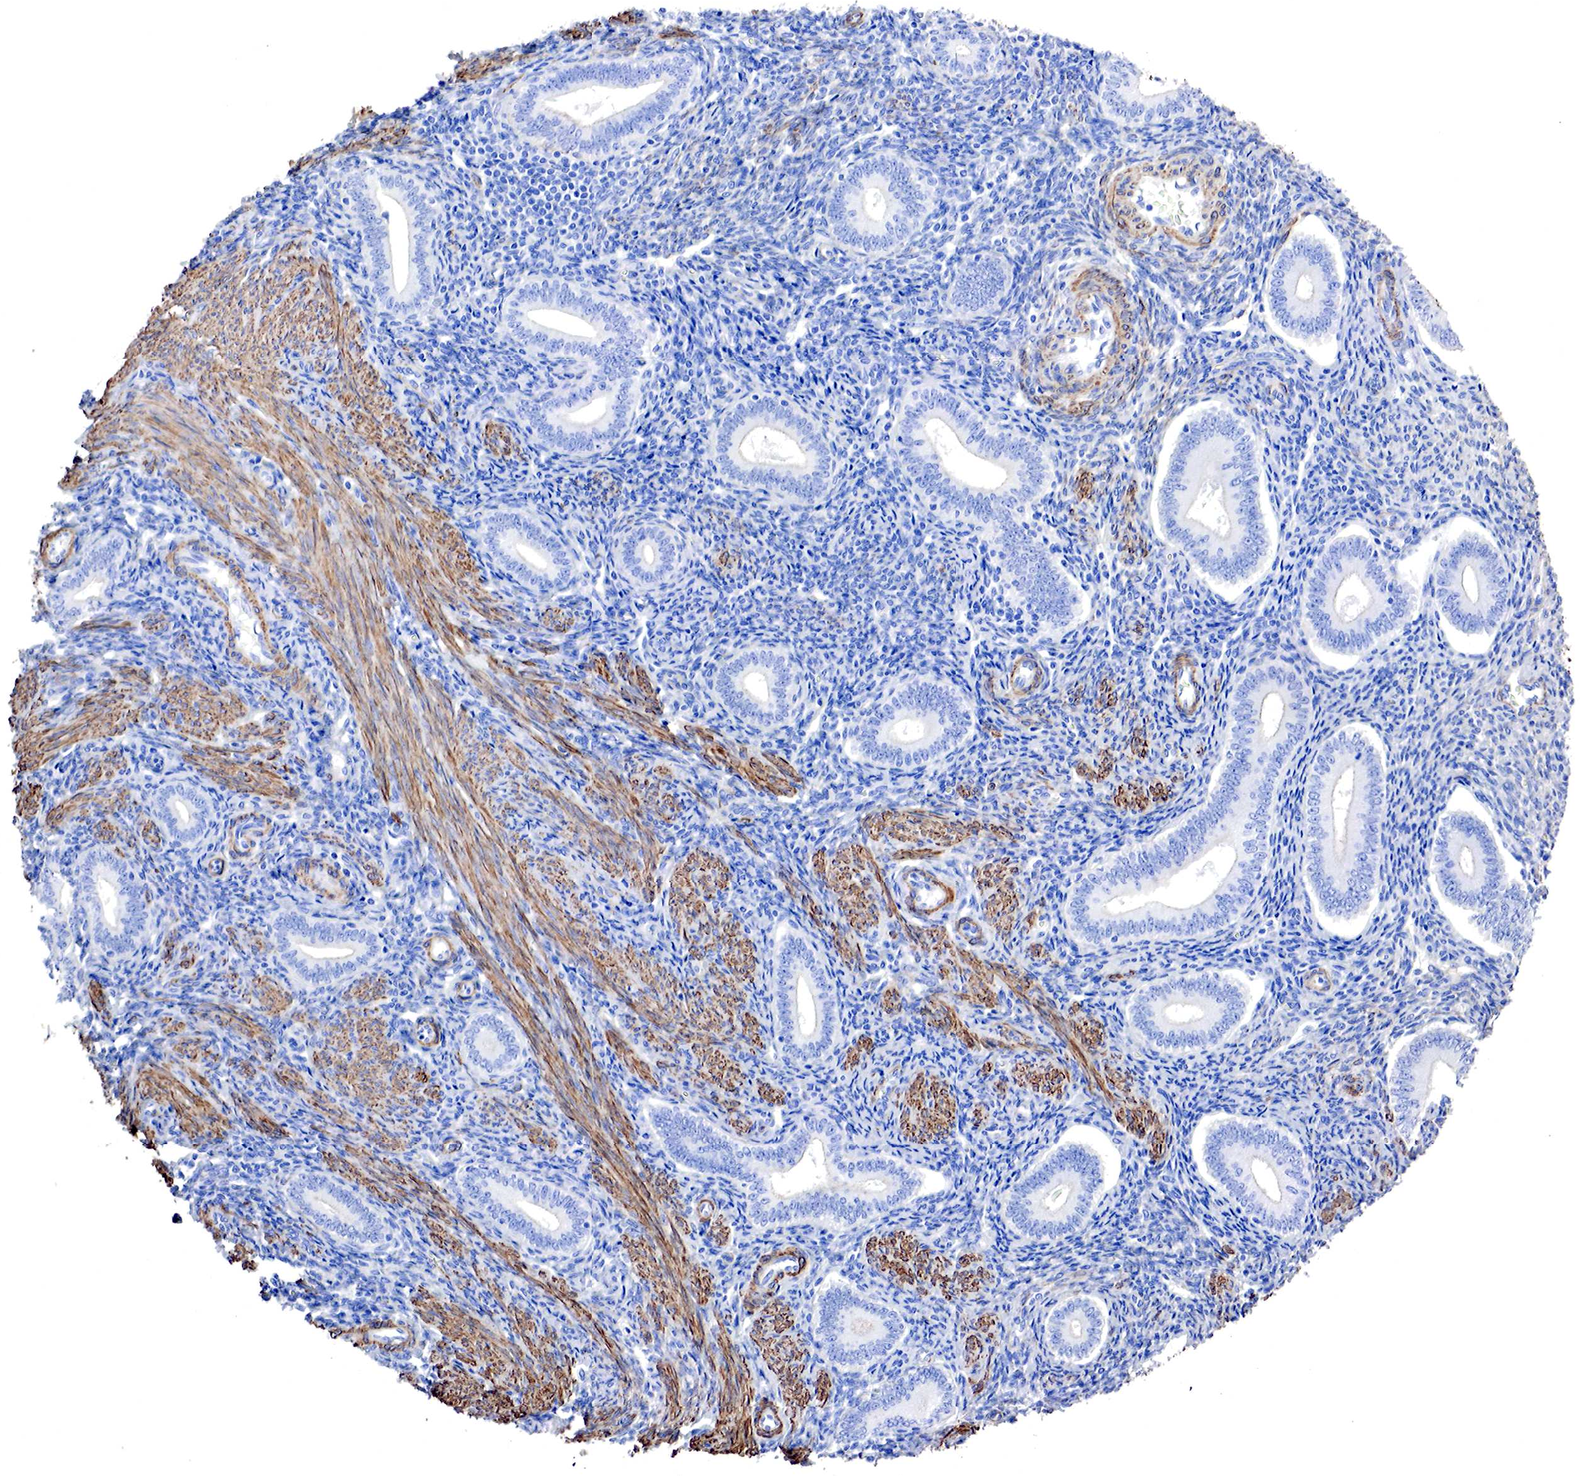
{"staining": {"intensity": "moderate", "quantity": "25%-75%", "location": "cytoplasmic/membranous"}, "tissue": "endometrium", "cell_type": "Cells in endometrial stroma", "image_type": "normal", "snomed": [{"axis": "morphology", "description": "Normal tissue, NOS"}, {"axis": "topography", "description": "Endometrium"}], "caption": "Immunohistochemical staining of benign endometrium displays moderate cytoplasmic/membranous protein positivity in approximately 25%-75% of cells in endometrial stroma. The staining was performed using DAB (3,3'-diaminobenzidine), with brown indicating positive protein expression. Nuclei are stained blue with hematoxylin.", "gene": "TPM1", "patient": {"sex": "female", "age": 35}}